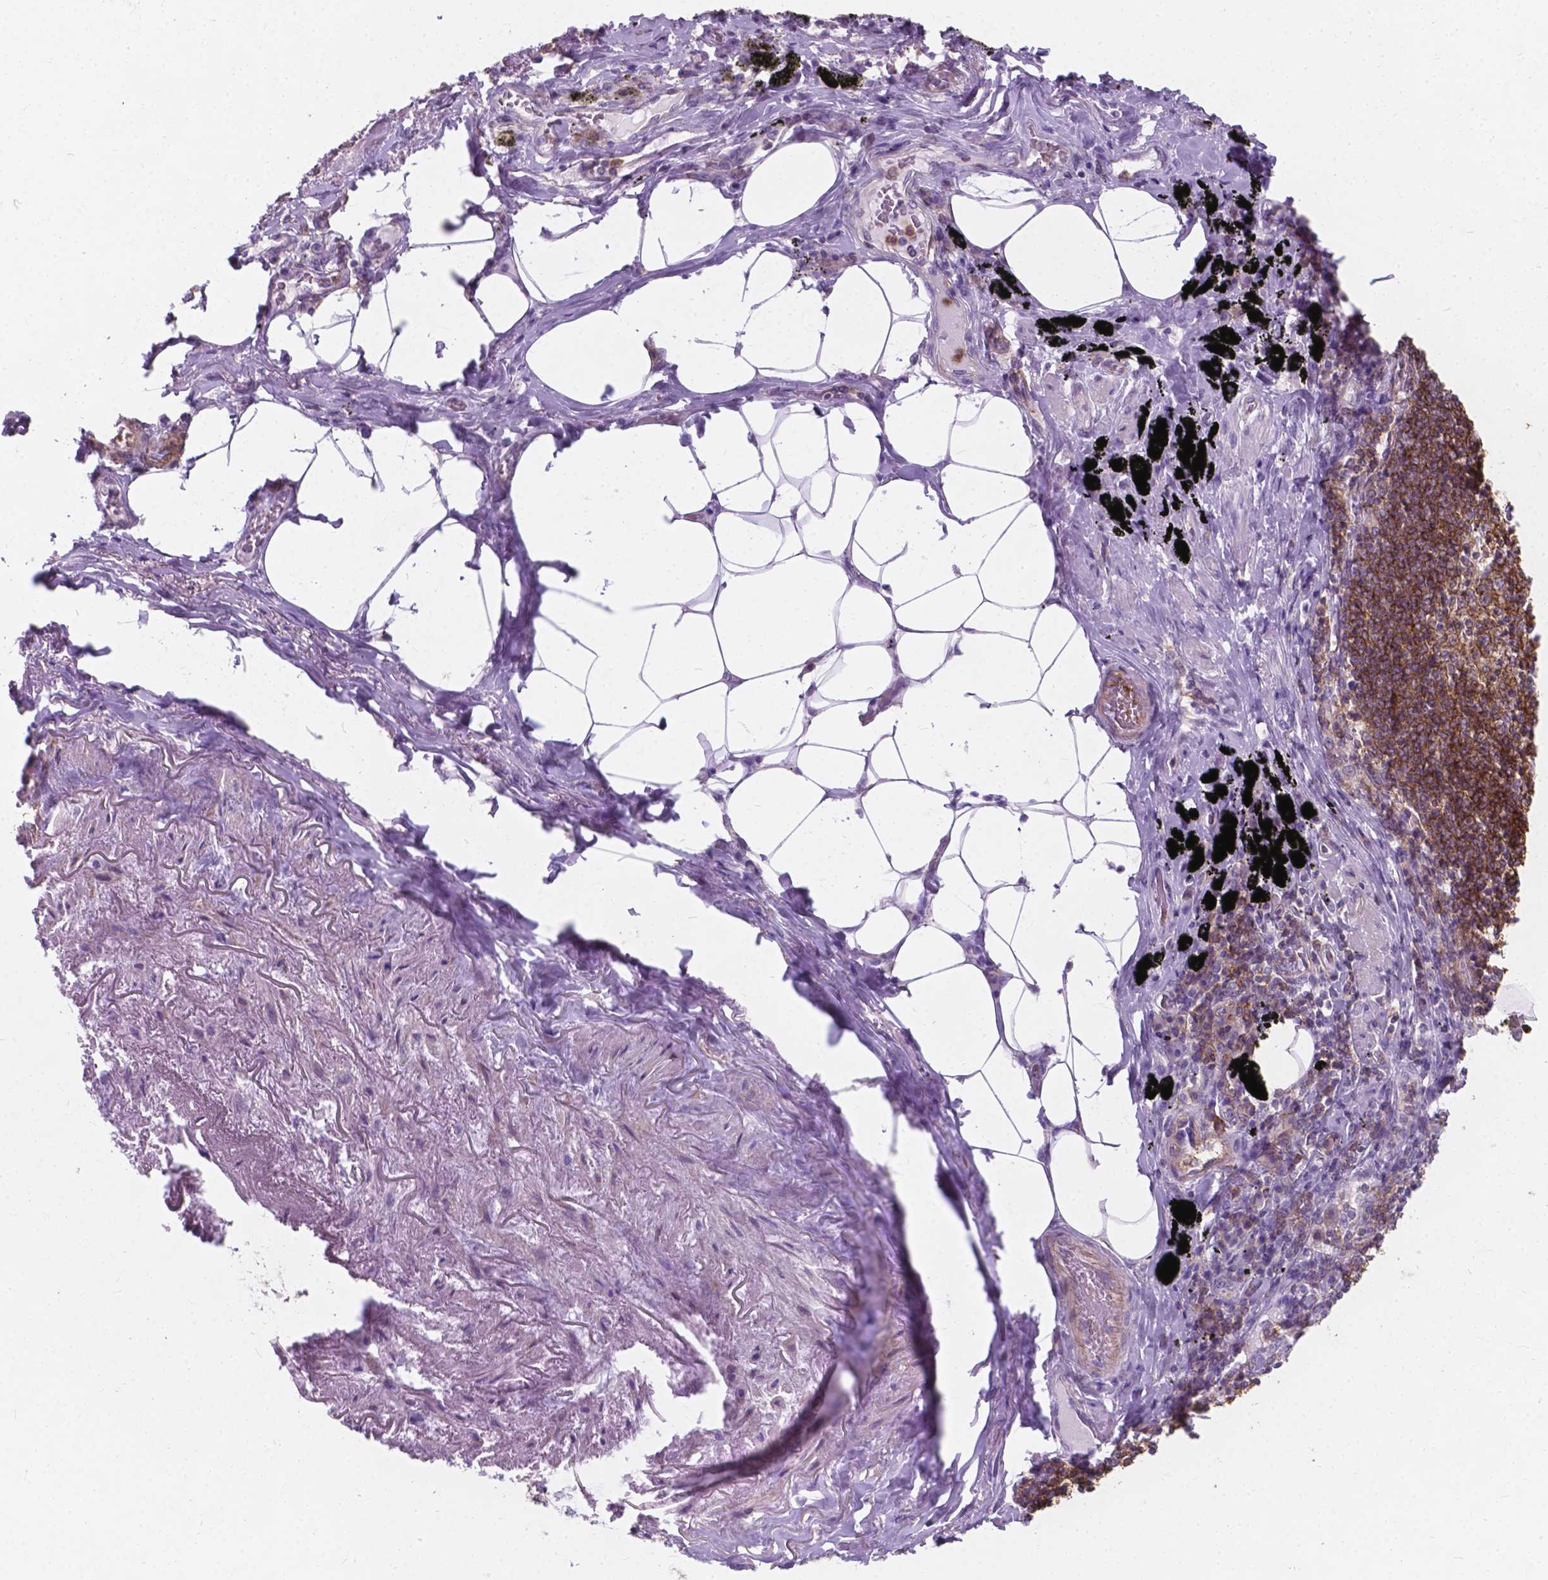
{"staining": {"intensity": "negative", "quantity": "none", "location": "none"}, "tissue": "adipose tissue", "cell_type": "Adipocytes", "image_type": "normal", "snomed": [{"axis": "morphology", "description": "Normal tissue, NOS"}, {"axis": "topography", "description": "Bronchus"}, {"axis": "topography", "description": "Lung"}], "caption": "The histopathology image reveals no significant staining in adipocytes of adipose tissue.", "gene": "KIAA0040", "patient": {"sex": "female", "age": 57}}